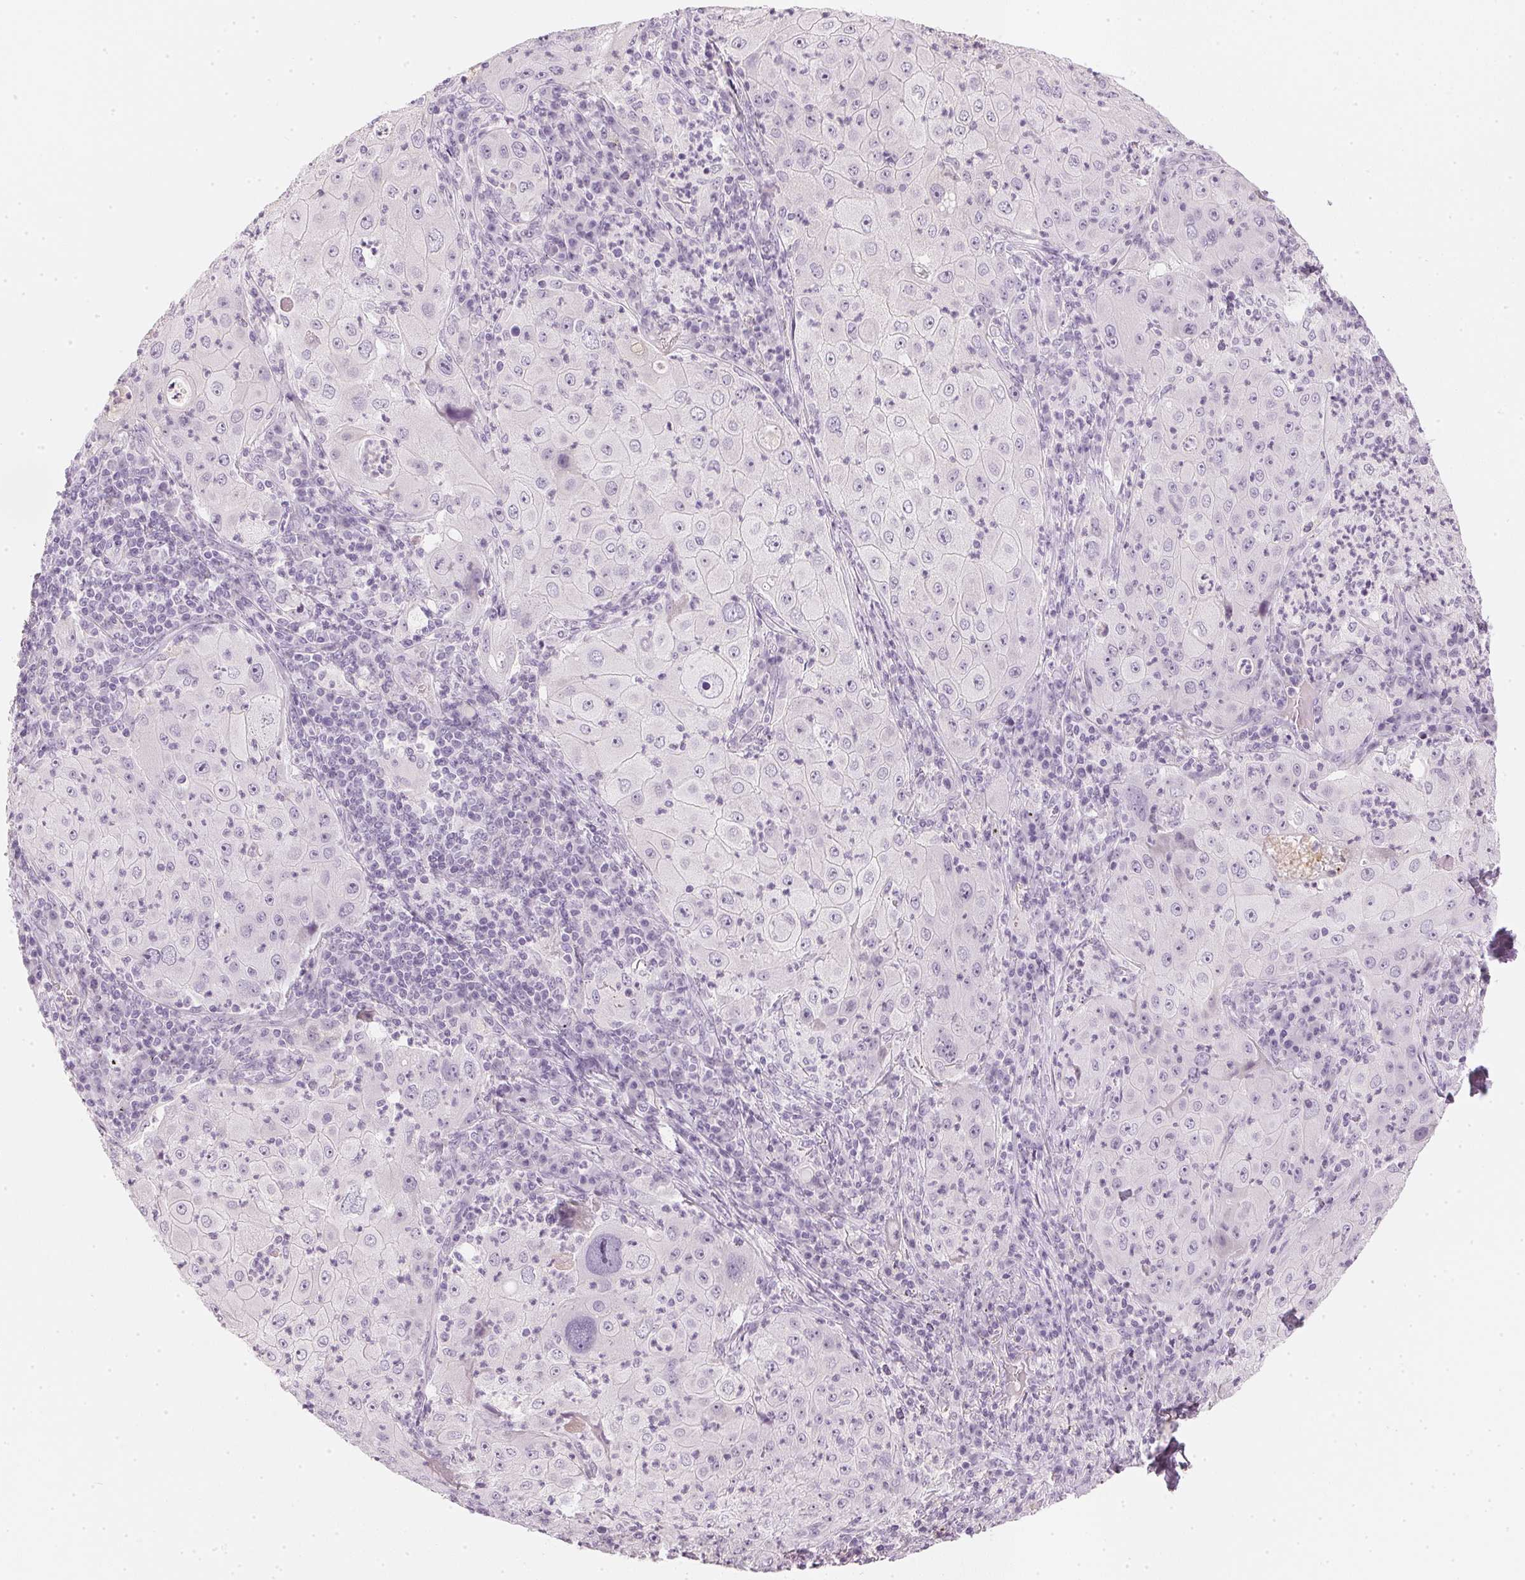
{"staining": {"intensity": "negative", "quantity": "none", "location": "none"}, "tissue": "lung cancer", "cell_type": "Tumor cells", "image_type": "cancer", "snomed": [{"axis": "morphology", "description": "Squamous cell carcinoma, NOS"}, {"axis": "topography", "description": "Lung"}], "caption": "This is an immunohistochemistry photomicrograph of human lung squamous cell carcinoma. There is no expression in tumor cells.", "gene": "CHST4", "patient": {"sex": "female", "age": 59}}